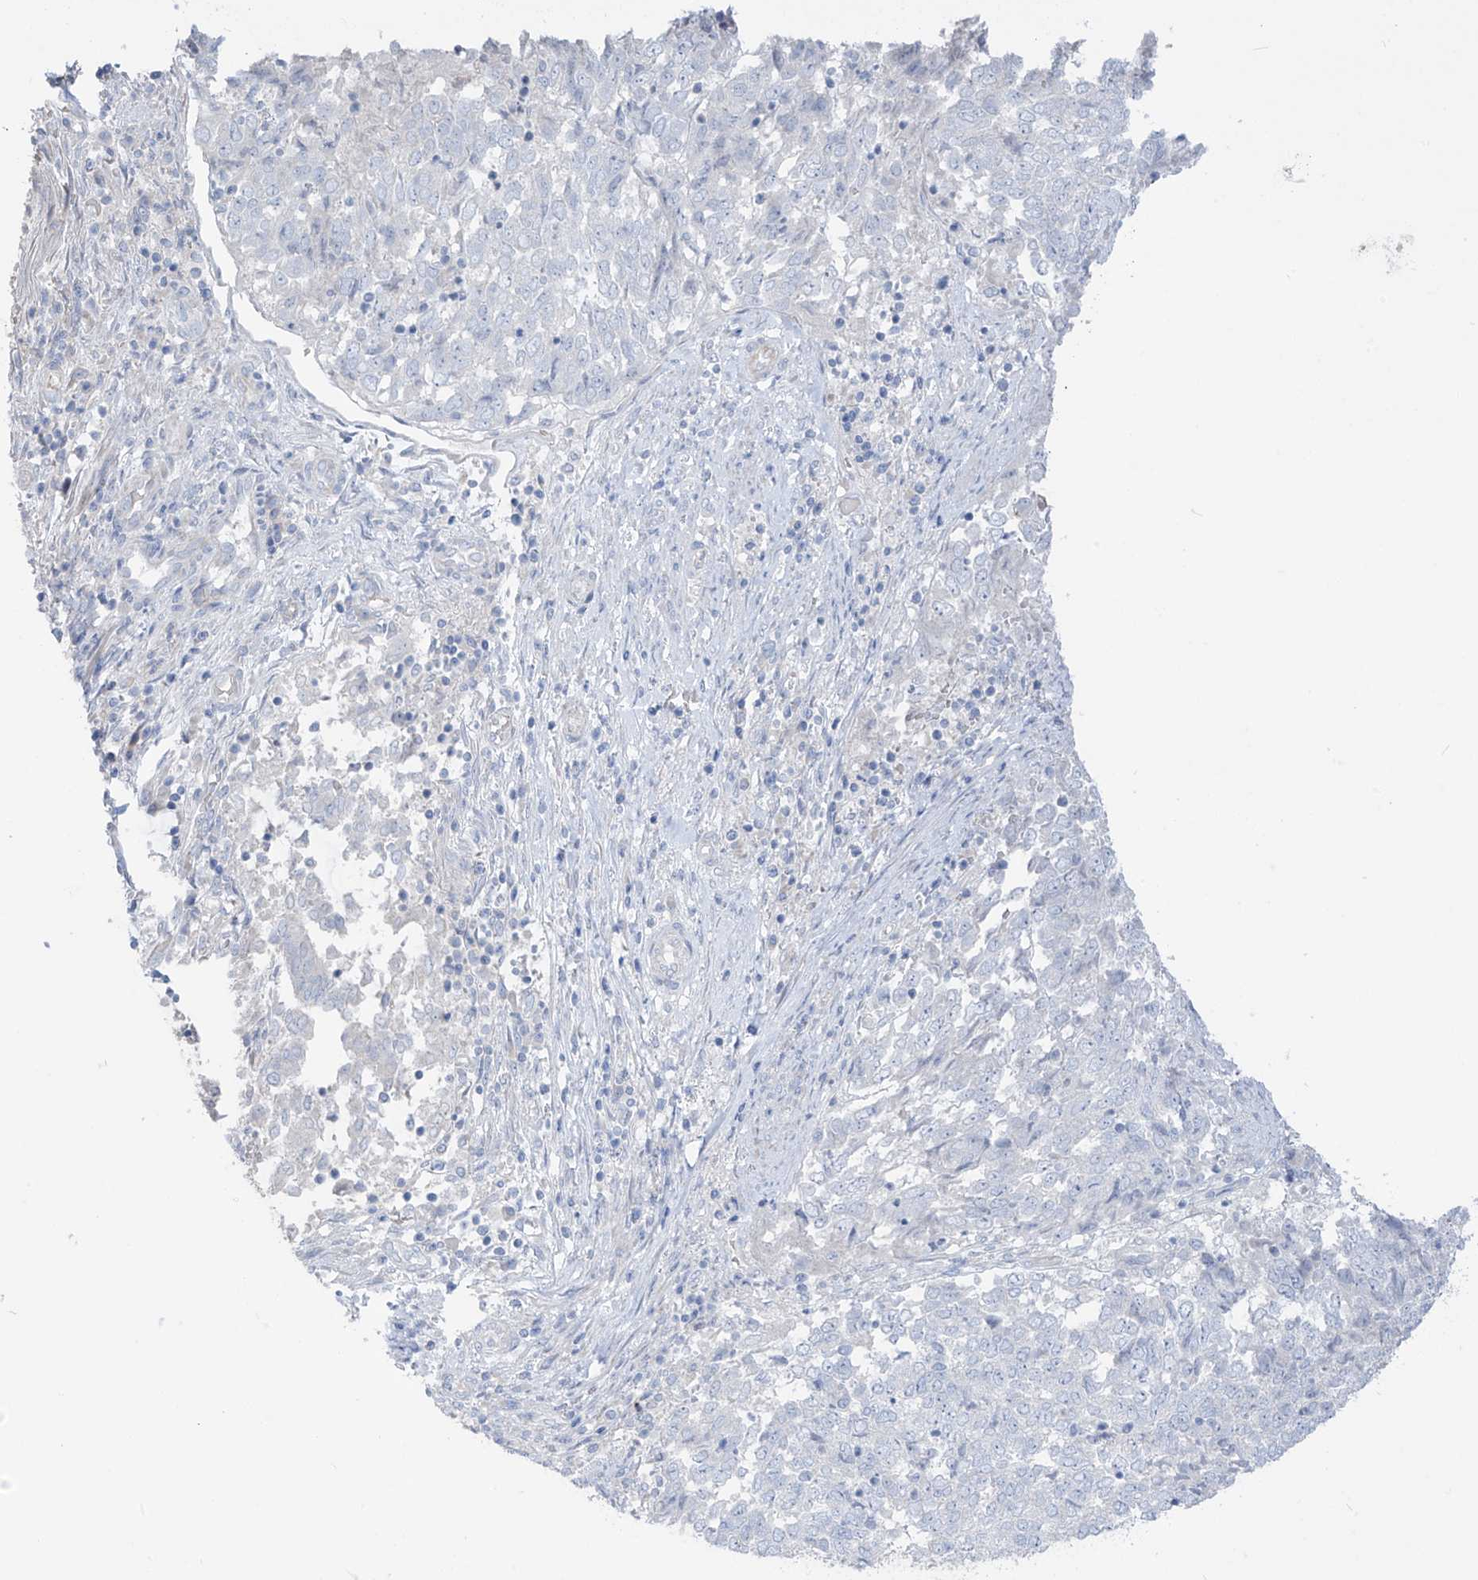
{"staining": {"intensity": "negative", "quantity": "none", "location": "none"}, "tissue": "endometrial cancer", "cell_type": "Tumor cells", "image_type": "cancer", "snomed": [{"axis": "morphology", "description": "Adenocarcinoma, NOS"}, {"axis": "topography", "description": "Endometrium"}], "caption": "Immunohistochemistry (IHC) photomicrograph of human endometrial adenocarcinoma stained for a protein (brown), which reveals no staining in tumor cells. (Immunohistochemistry (IHC), brightfield microscopy, high magnification).", "gene": "ASPRV1", "patient": {"sex": "female", "age": 80}}